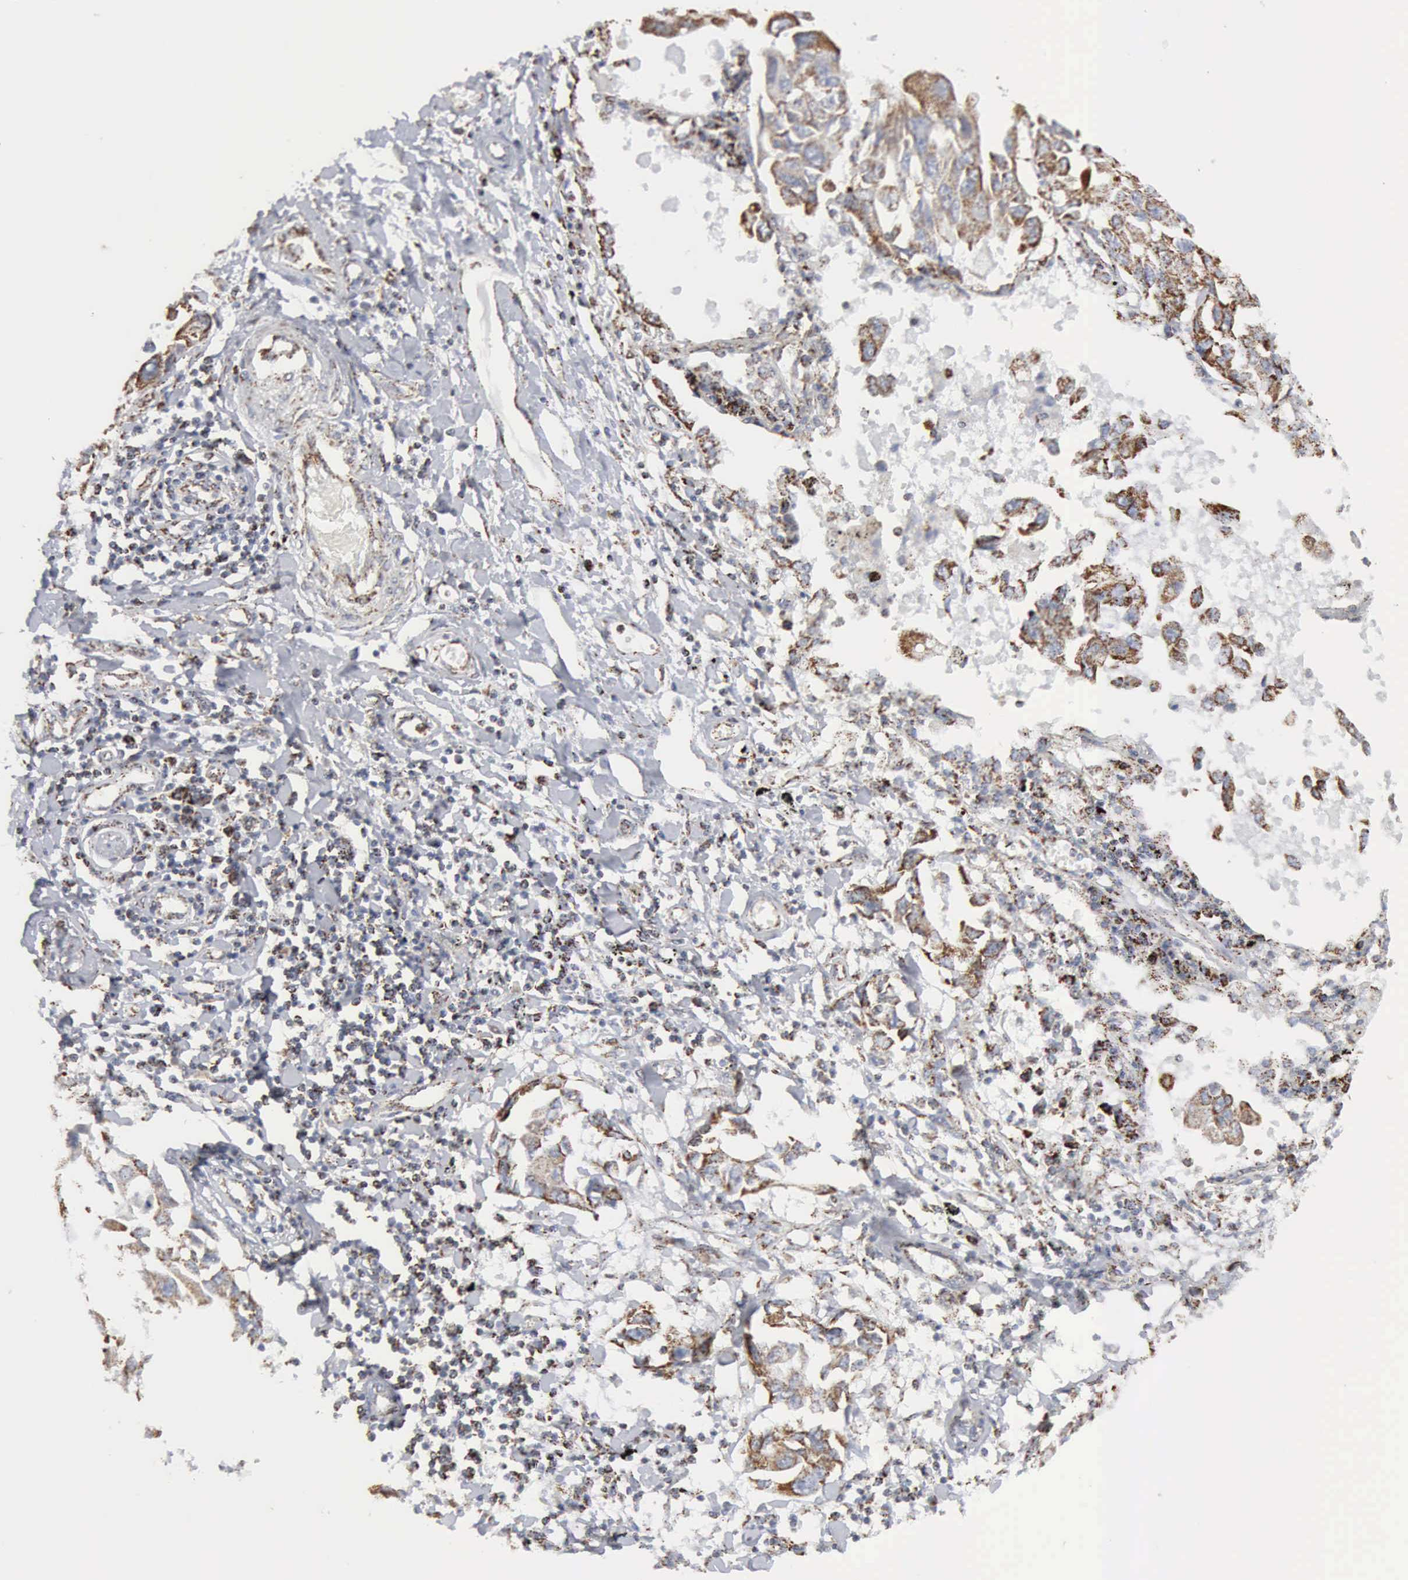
{"staining": {"intensity": "moderate", "quantity": ">75%", "location": "cytoplasmic/membranous"}, "tissue": "lung cancer", "cell_type": "Tumor cells", "image_type": "cancer", "snomed": [{"axis": "morphology", "description": "Adenocarcinoma, NOS"}, {"axis": "topography", "description": "Lung"}], "caption": "A medium amount of moderate cytoplasmic/membranous positivity is appreciated in about >75% of tumor cells in adenocarcinoma (lung) tissue.", "gene": "ACO2", "patient": {"sex": "male", "age": 64}}